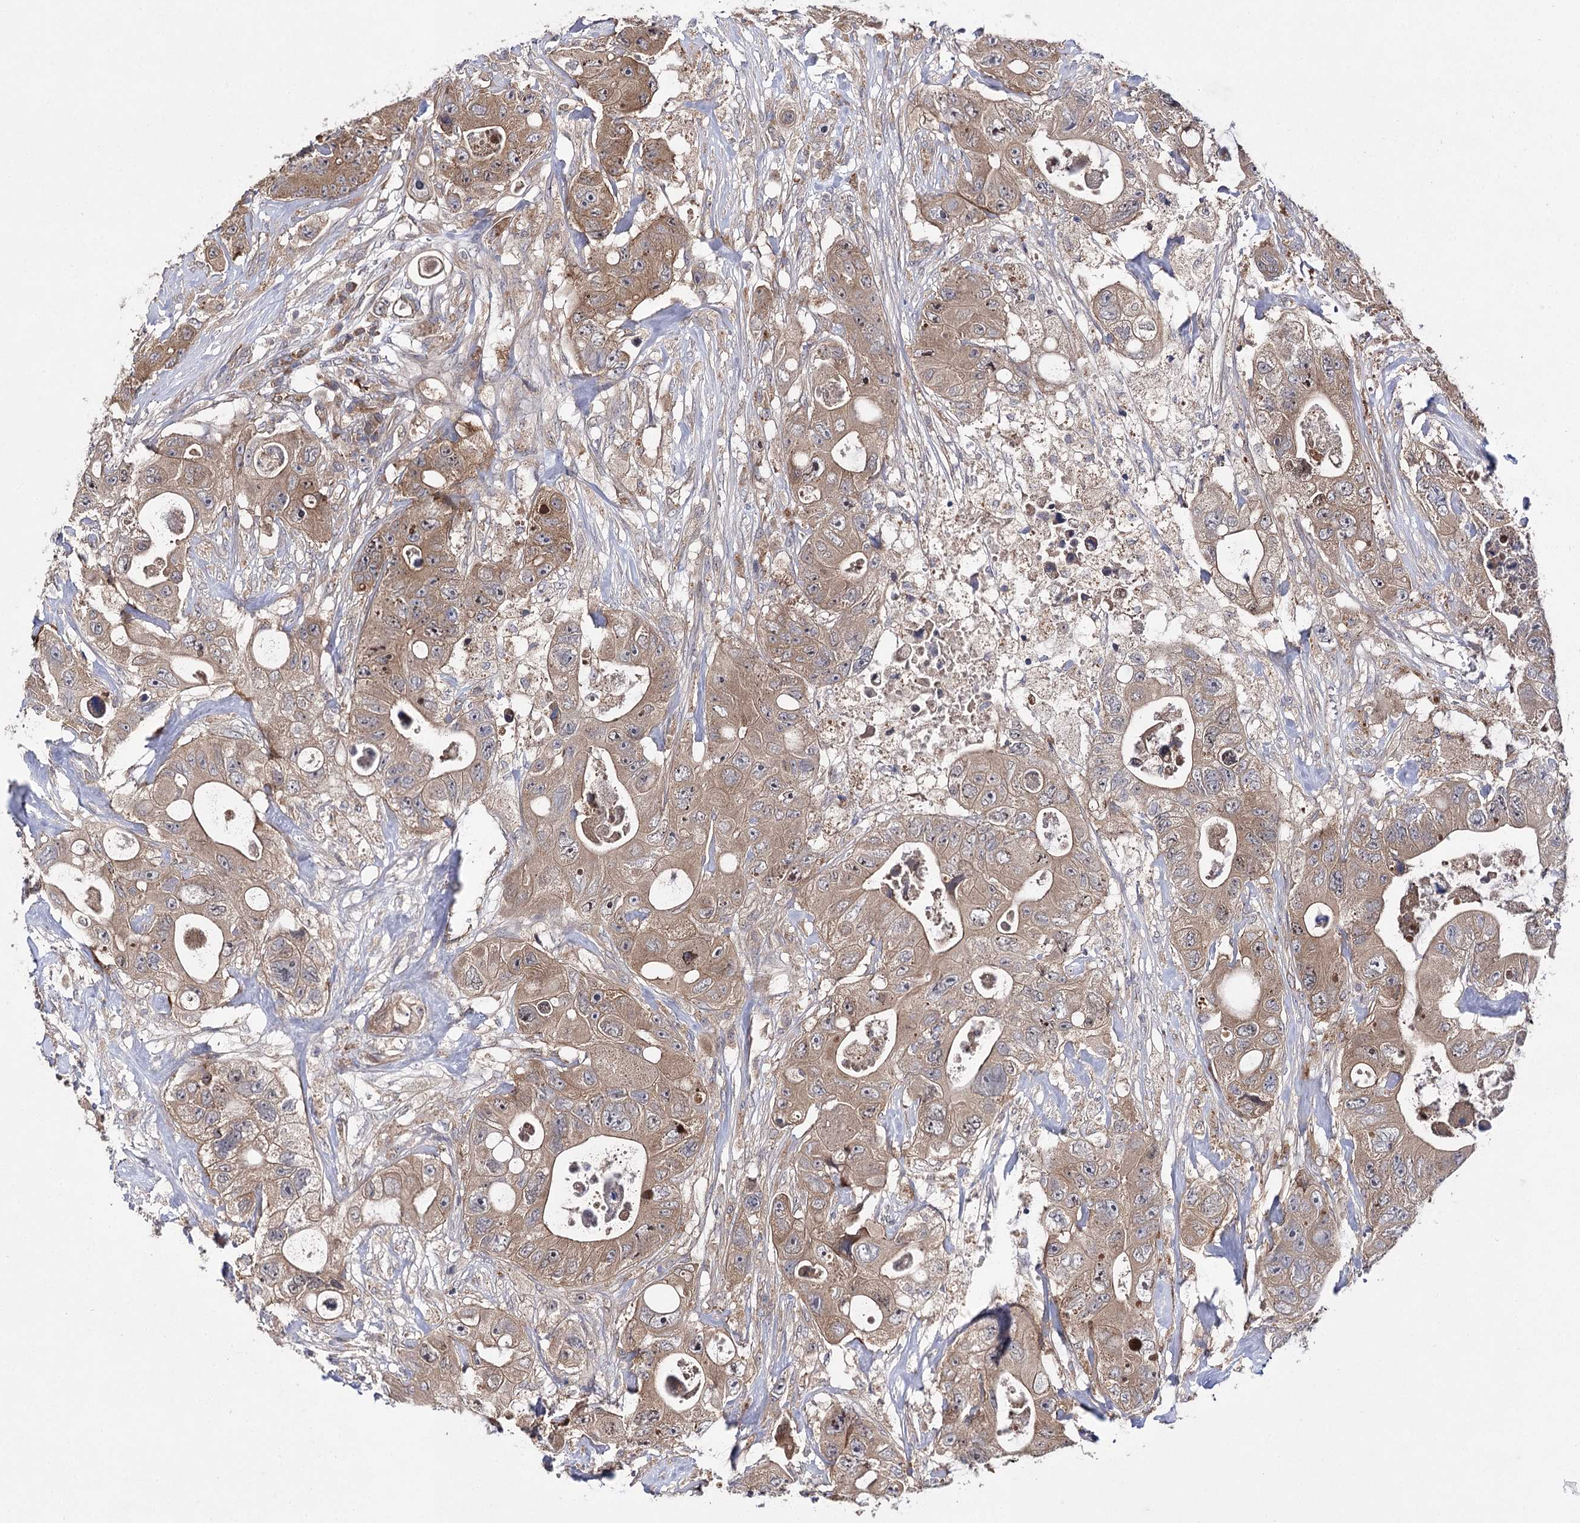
{"staining": {"intensity": "moderate", "quantity": ">75%", "location": "cytoplasmic/membranous"}, "tissue": "colorectal cancer", "cell_type": "Tumor cells", "image_type": "cancer", "snomed": [{"axis": "morphology", "description": "Adenocarcinoma, NOS"}, {"axis": "topography", "description": "Colon"}], "caption": "Colorectal adenocarcinoma stained with DAB (3,3'-diaminobenzidine) IHC shows medium levels of moderate cytoplasmic/membranous staining in about >75% of tumor cells.", "gene": "BCR", "patient": {"sex": "female", "age": 46}}